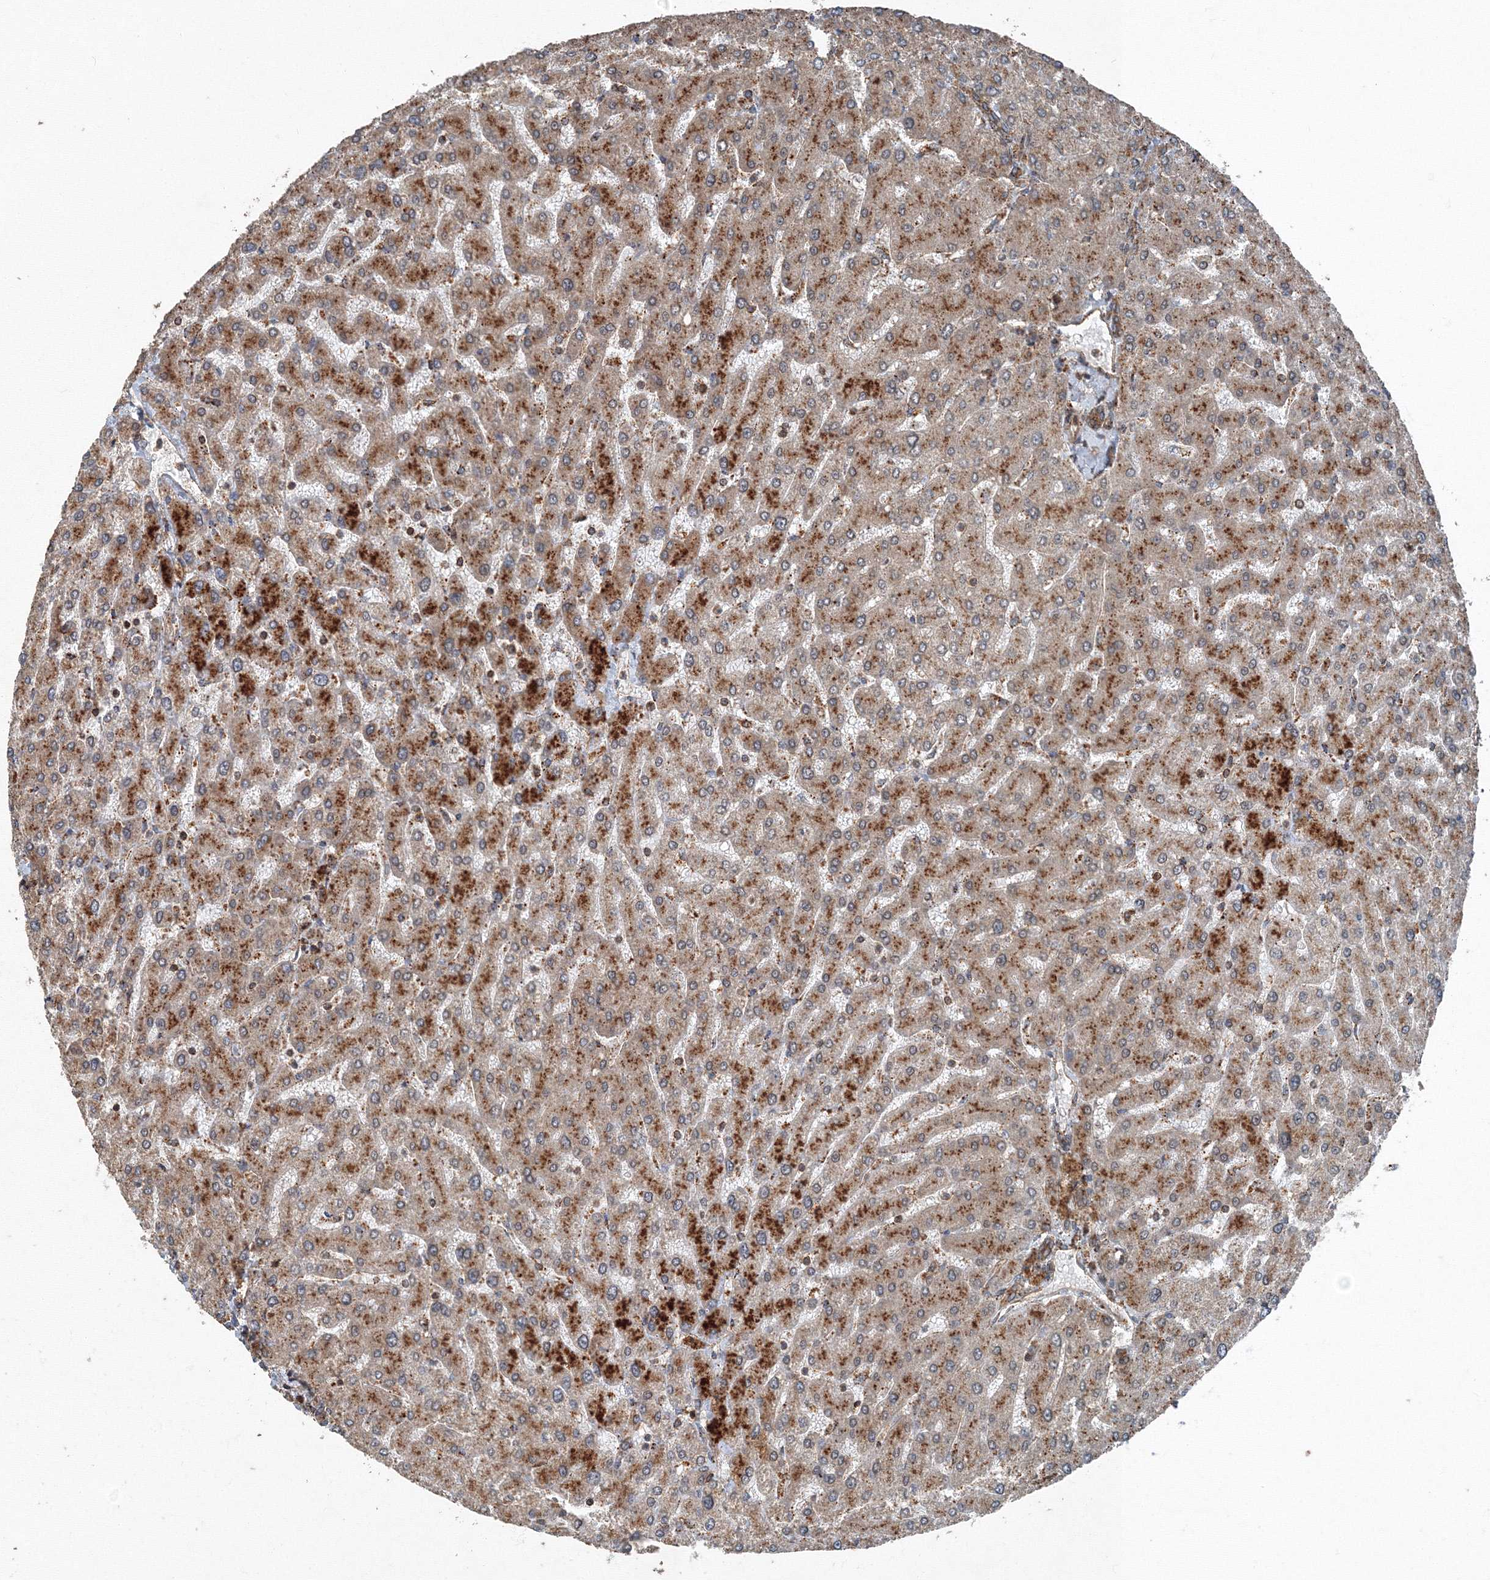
{"staining": {"intensity": "moderate", "quantity": ">75%", "location": "cytoplasmic/membranous"}, "tissue": "liver", "cell_type": "Cholangiocytes", "image_type": "normal", "snomed": [{"axis": "morphology", "description": "Normal tissue, NOS"}, {"axis": "topography", "description": "Liver"}], "caption": "Normal liver displays moderate cytoplasmic/membranous staining in about >75% of cholangiocytes, visualized by immunohistochemistry. Immunohistochemistry stains the protein in brown and the nuclei are stained blue.", "gene": "AASDH", "patient": {"sex": "male", "age": 55}}